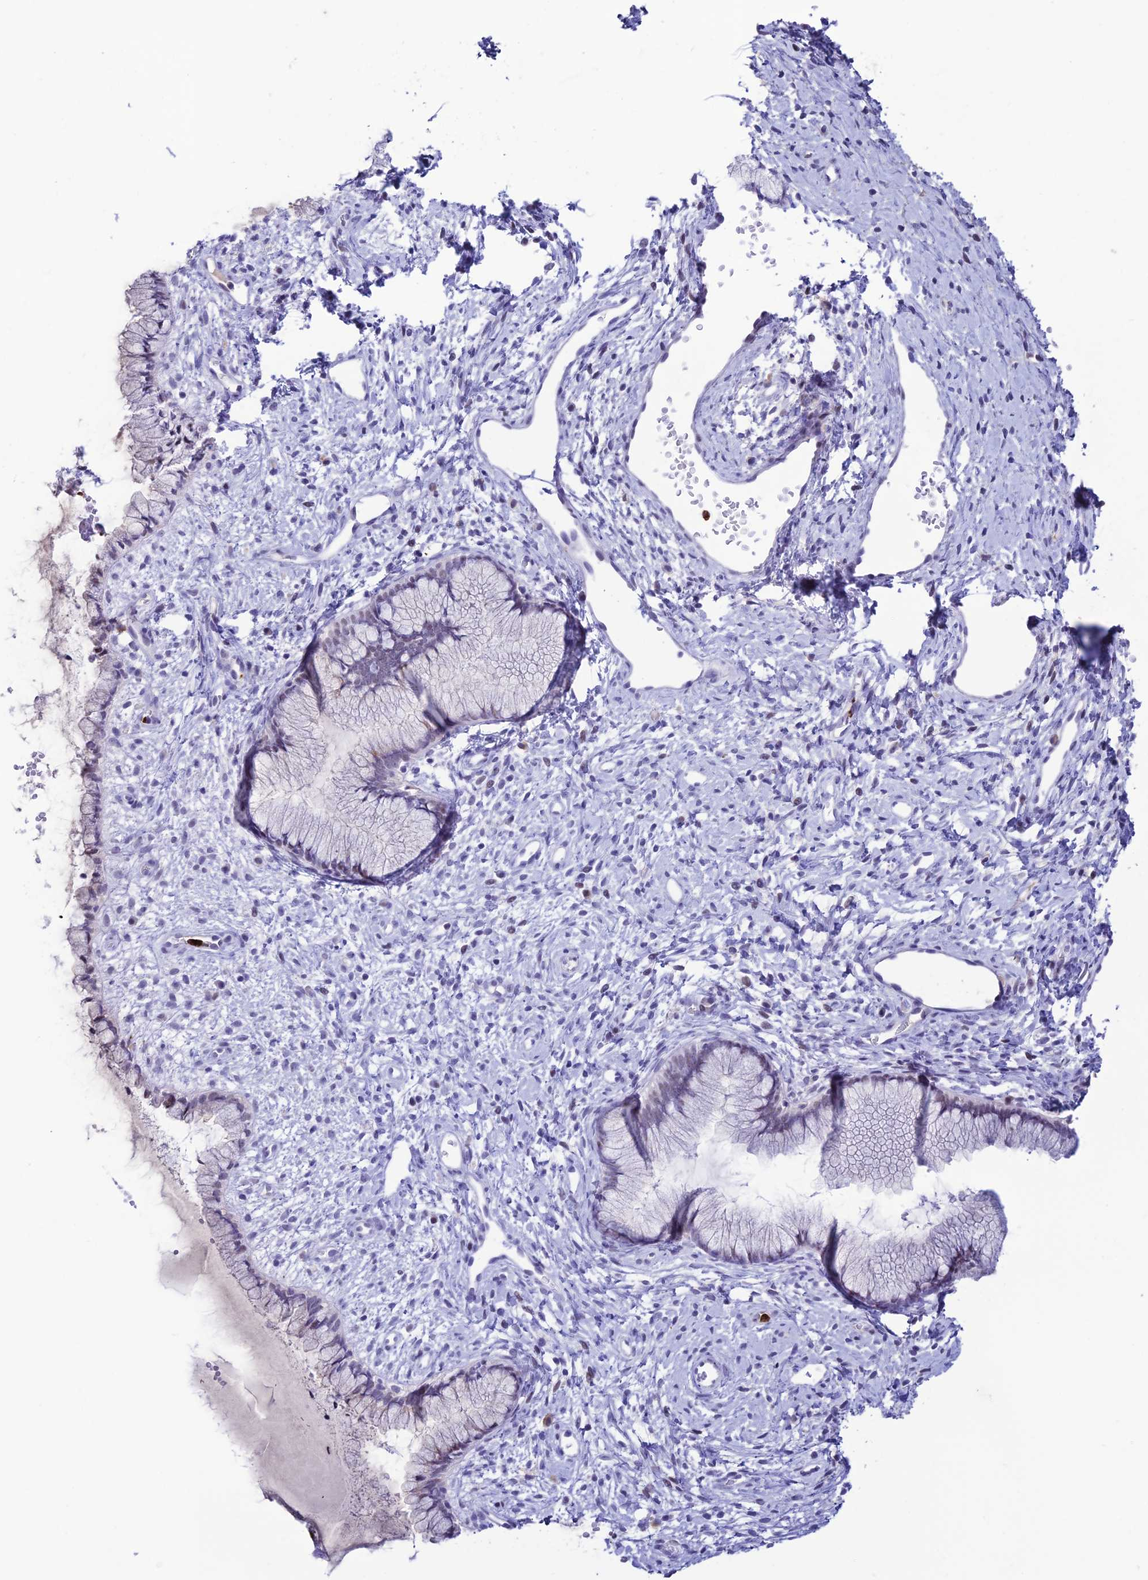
{"staining": {"intensity": "negative", "quantity": "none", "location": "none"}, "tissue": "cervix", "cell_type": "Glandular cells", "image_type": "normal", "snomed": [{"axis": "morphology", "description": "Normal tissue, NOS"}, {"axis": "topography", "description": "Cervix"}], "caption": "Immunohistochemistry (IHC) micrograph of normal human cervix stained for a protein (brown), which shows no expression in glandular cells.", "gene": "MFSD2B", "patient": {"sex": "female", "age": 42}}